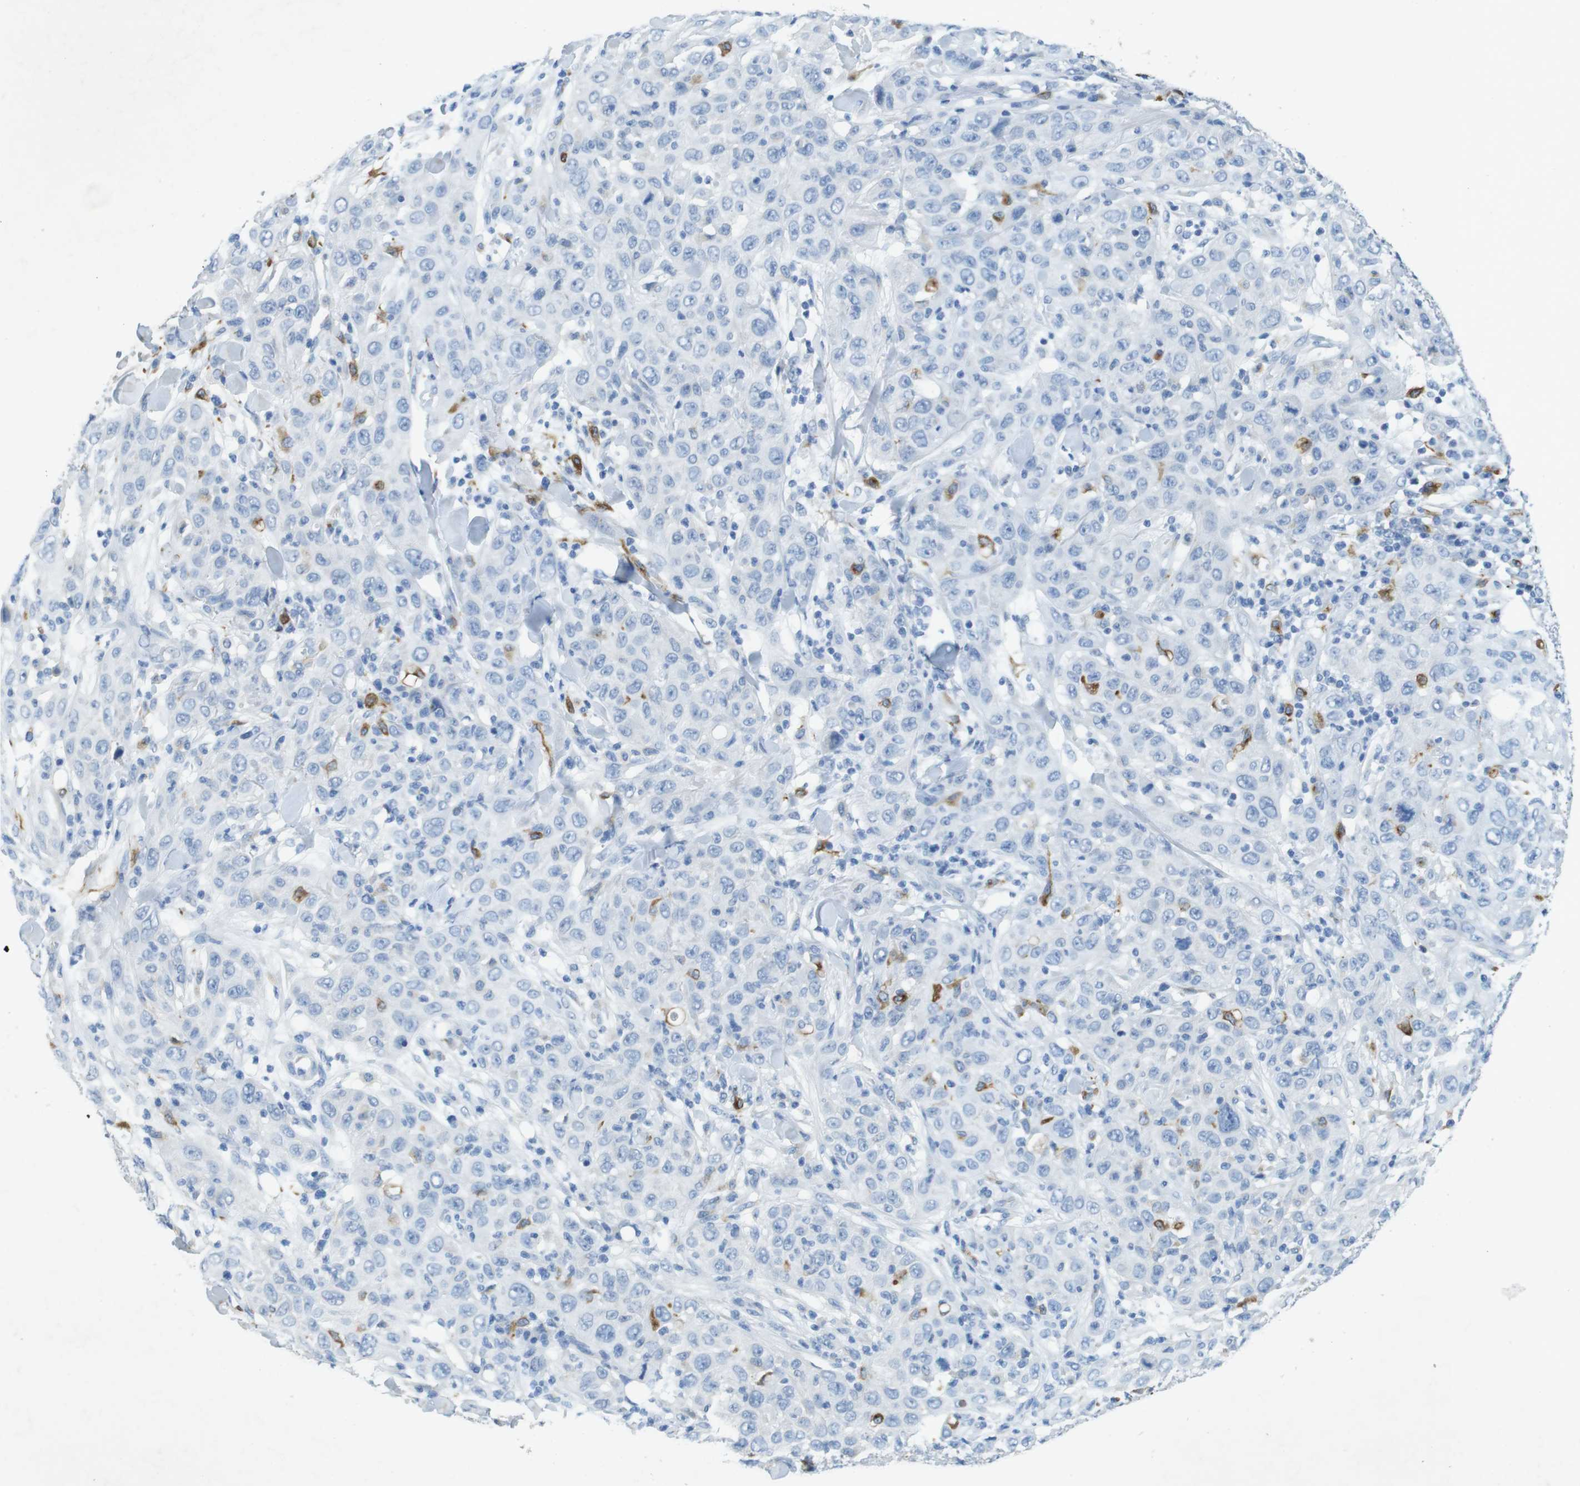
{"staining": {"intensity": "negative", "quantity": "none", "location": "none"}, "tissue": "skin cancer", "cell_type": "Tumor cells", "image_type": "cancer", "snomed": [{"axis": "morphology", "description": "Squamous cell carcinoma, NOS"}, {"axis": "topography", "description": "Skin"}], "caption": "Immunohistochemical staining of skin squamous cell carcinoma reveals no significant positivity in tumor cells.", "gene": "CD320", "patient": {"sex": "female", "age": 88}}